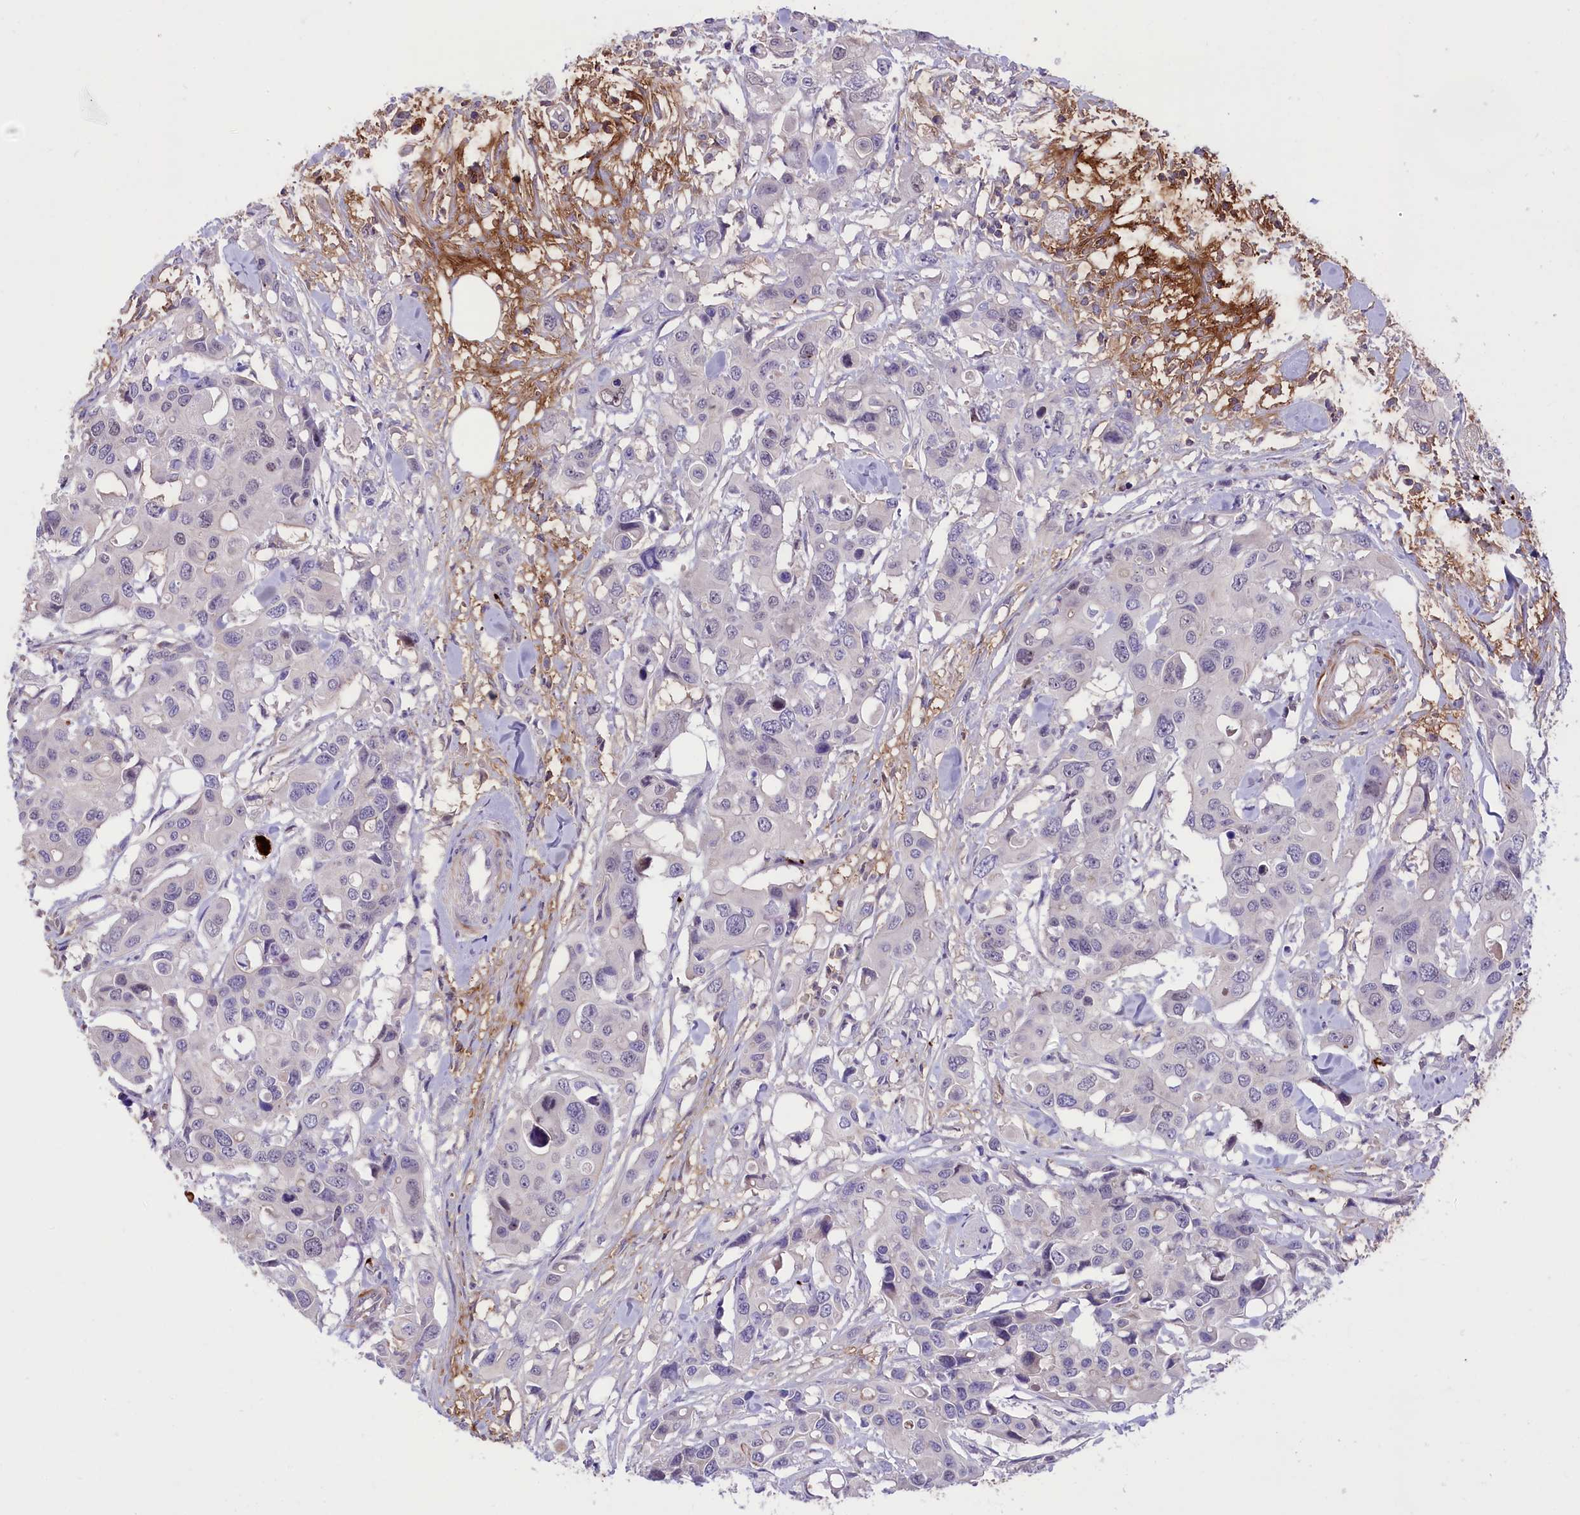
{"staining": {"intensity": "negative", "quantity": "none", "location": "none"}, "tissue": "colorectal cancer", "cell_type": "Tumor cells", "image_type": "cancer", "snomed": [{"axis": "morphology", "description": "Adenocarcinoma, NOS"}, {"axis": "topography", "description": "Colon"}], "caption": "This is a photomicrograph of IHC staining of adenocarcinoma (colorectal), which shows no positivity in tumor cells. (Immunohistochemistry (ihc), brightfield microscopy, high magnification).", "gene": "HEATR3", "patient": {"sex": "male", "age": 77}}